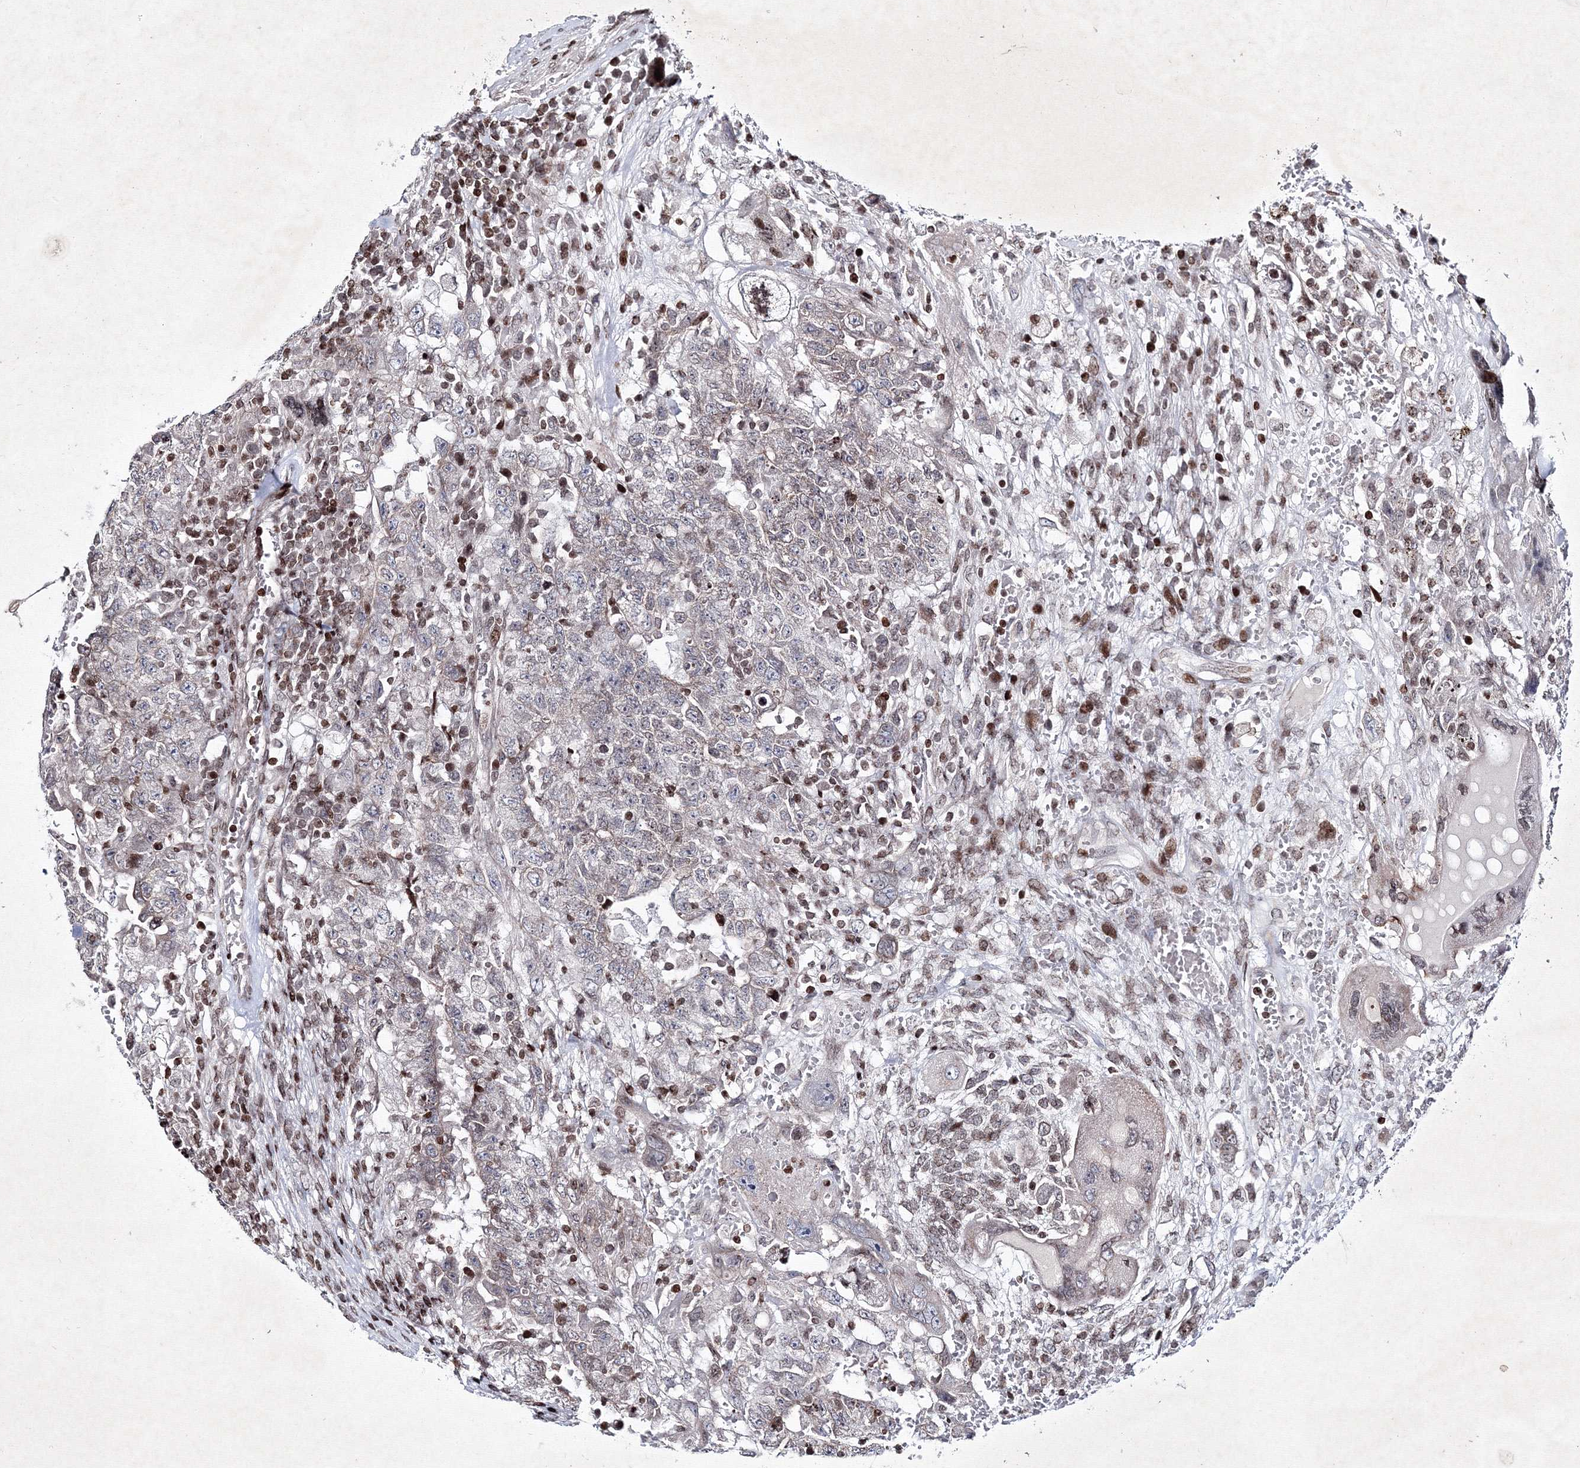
{"staining": {"intensity": "weak", "quantity": "<25%", "location": "nuclear"}, "tissue": "testis cancer", "cell_type": "Tumor cells", "image_type": "cancer", "snomed": [{"axis": "morphology", "description": "Carcinoma, Embryonal, NOS"}, {"axis": "topography", "description": "Testis"}], "caption": "Embryonal carcinoma (testis) was stained to show a protein in brown. There is no significant expression in tumor cells. (Stains: DAB immunohistochemistry (IHC) with hematoxylin counter stain, Microscopy: brightfield microscopy at high magnification).", "gene": "SMIM29", "patient": {"sex": "male", "age": 26}}